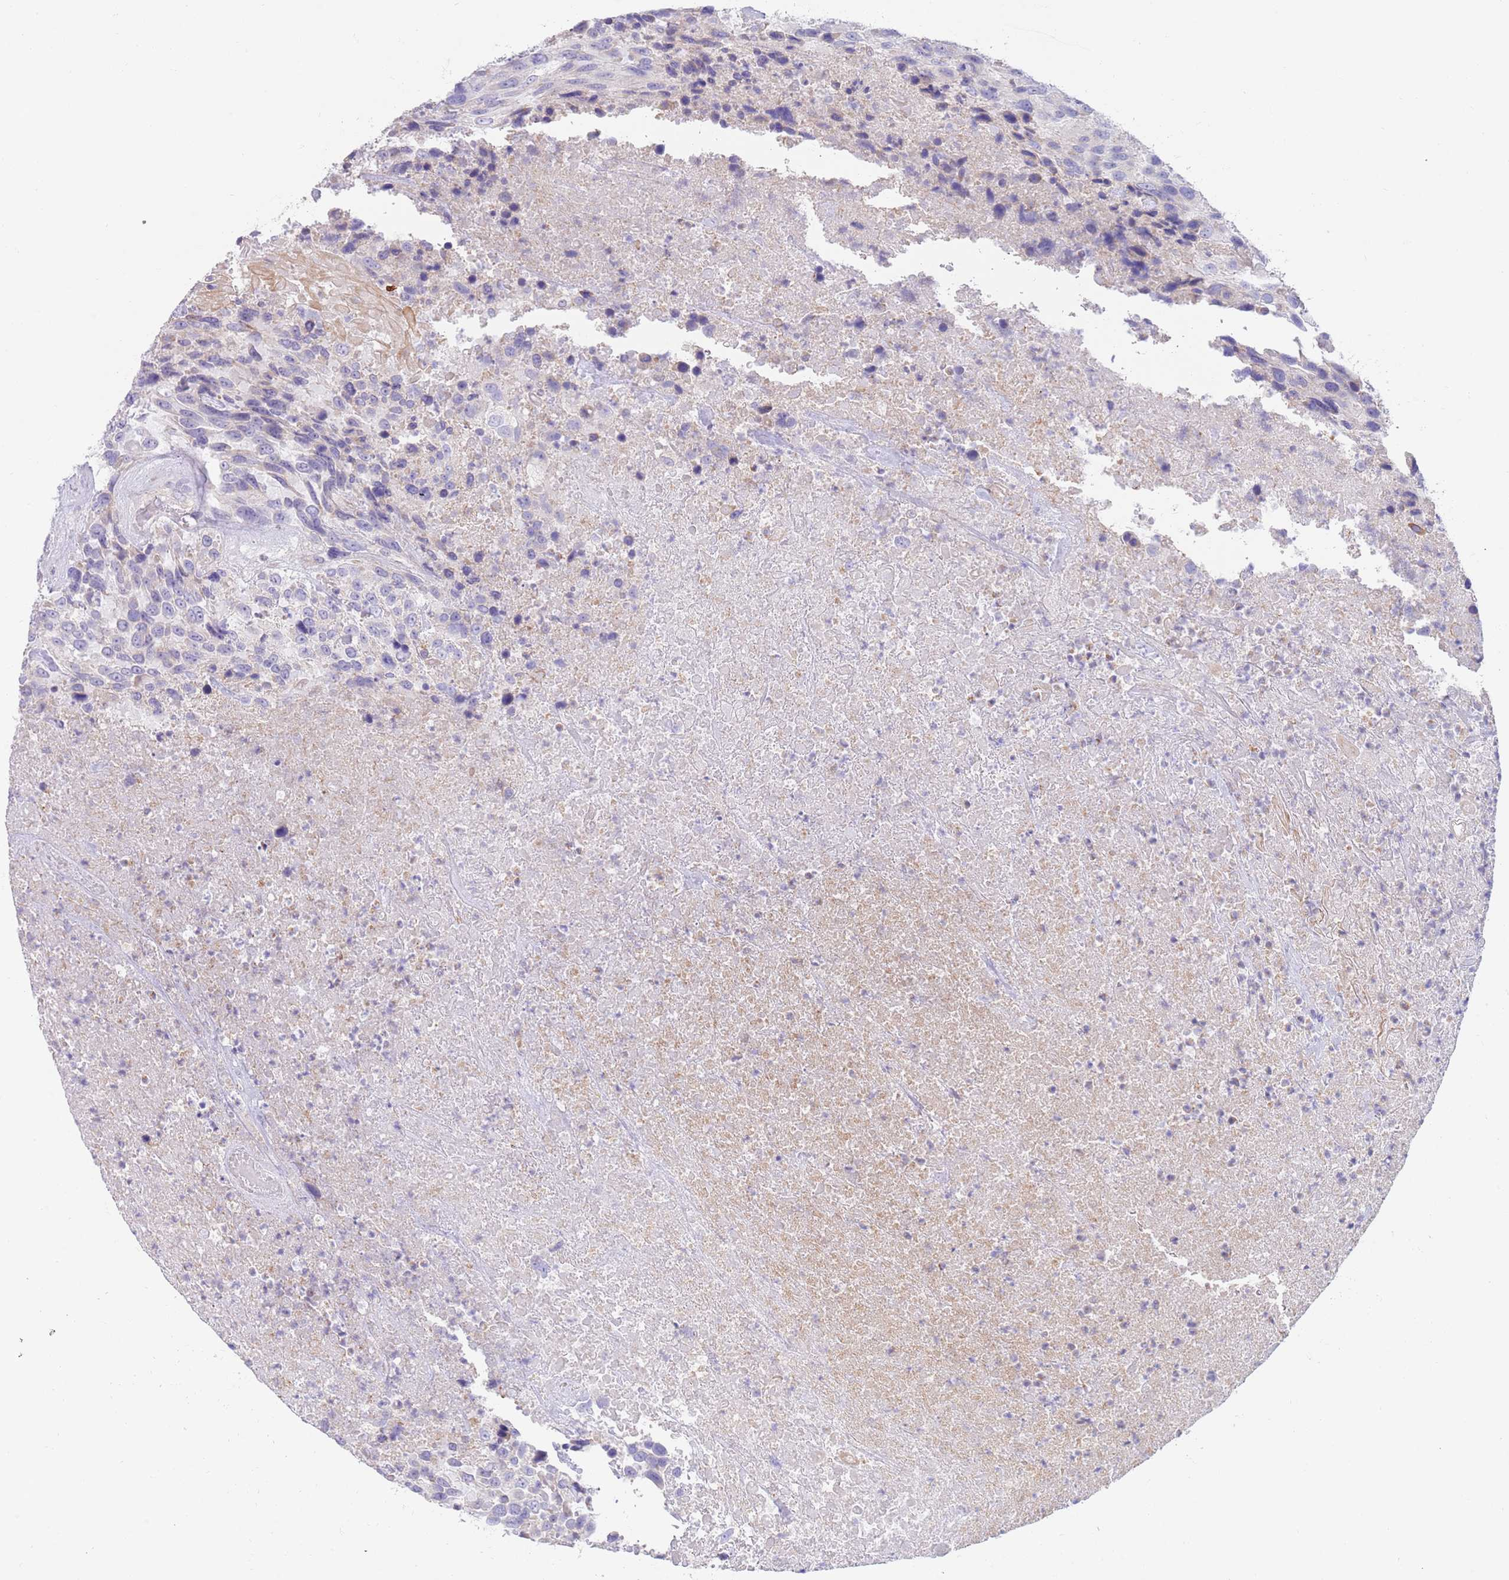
{"staining": {"intensity": "negative", "quantity": "none", "location": "none"}, "tissue": "urothelial cancer", "cell_type": "Tumor cells", "image_type": "cancer", "snomed": [{"axis": "morphology", "description": "Urothelial carcinoma, High grade"}, {"axis": "topography", "description": "Urinary bladder"}], "caption": "An IHC photomicrograph of high-grade urothelial carcinoma is shown. There is no staining in tumor cells of high-grade urothelial carcinoma.", "gene": "CCDC149", "patient": {"sex": "female", "age": 70}}